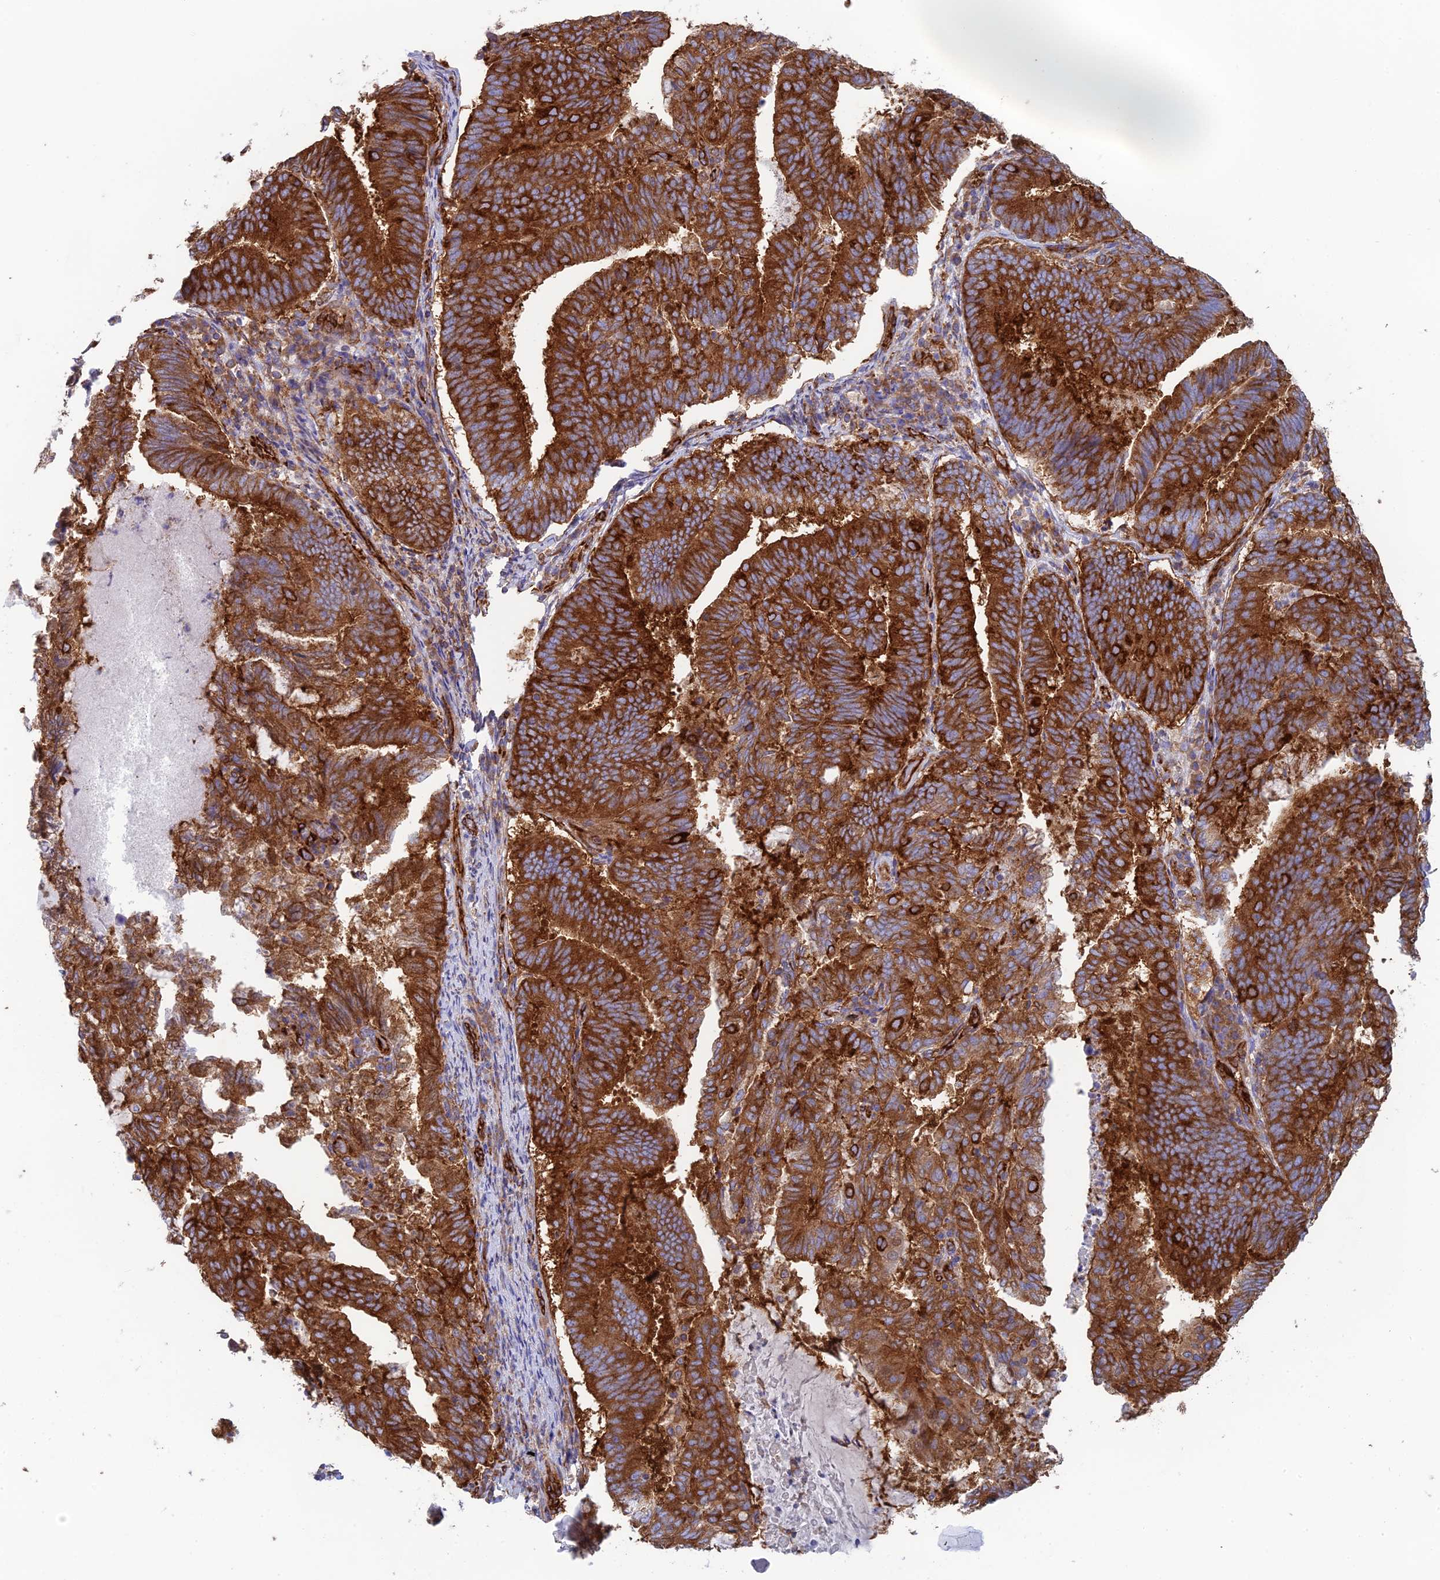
{"staining": {"intensity": "strong", "quantity": ">75%", "location": "cytoplasmic/membranous"}, "tissue": "endometrial cancer", "cell_type": "Tumor cells", "image_type": "cancer", "snomed": [{"axis": "morphology", "description": "Adenocarcinoma, NOS"}, {"axis": "topography", "description": "Endometrium"}], "caption": "Strong cytoplasmic/membranous protein positivity is identified in about >75% of tumor cells in endometrial adenocarcinoma.", "gene": "CCDC69", "patient": {"sex": "female", "age": 80}}